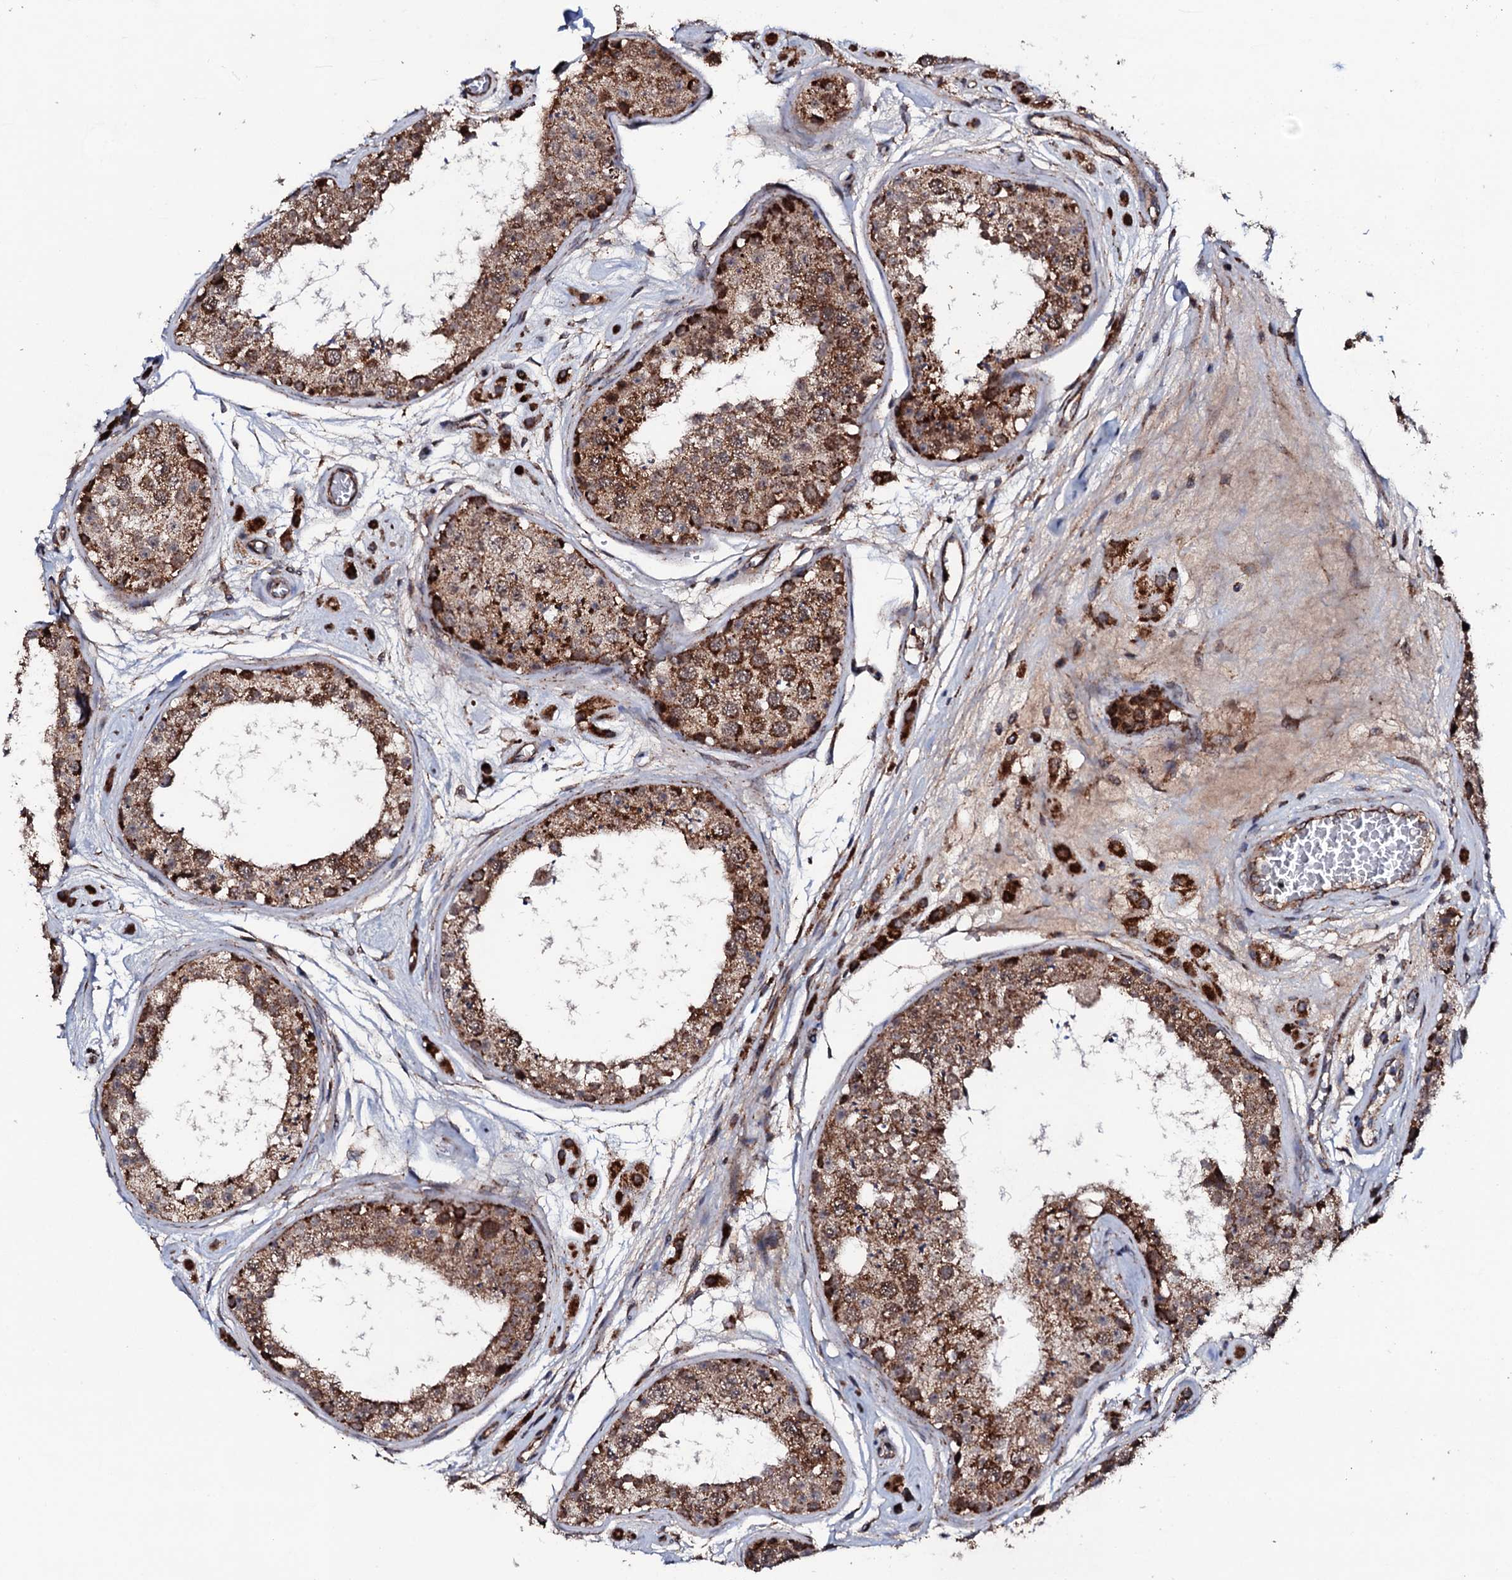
{"staining": {"intensity": "strong", "quantity": ">75%", "location": "cytoplasmic/membranous"}, "tissue": "testis", "cell_type": "Cells in seminiferous ducts", "image_type": "normal", "snomed": [{"axis": "morphology", "description": "Normal tissue, NOS"}, {"axis": "topography", "description": "Testis"}], "caption": "This histopathology image displays immunohistochemistry (IHC) staining of benign human testis, with high strong cytoplasmic/membranous positivity in about >75% of cells in seminiferous ducts.", "gene": "MTIF3", "patient": {"sex": "male", "age": 25}}